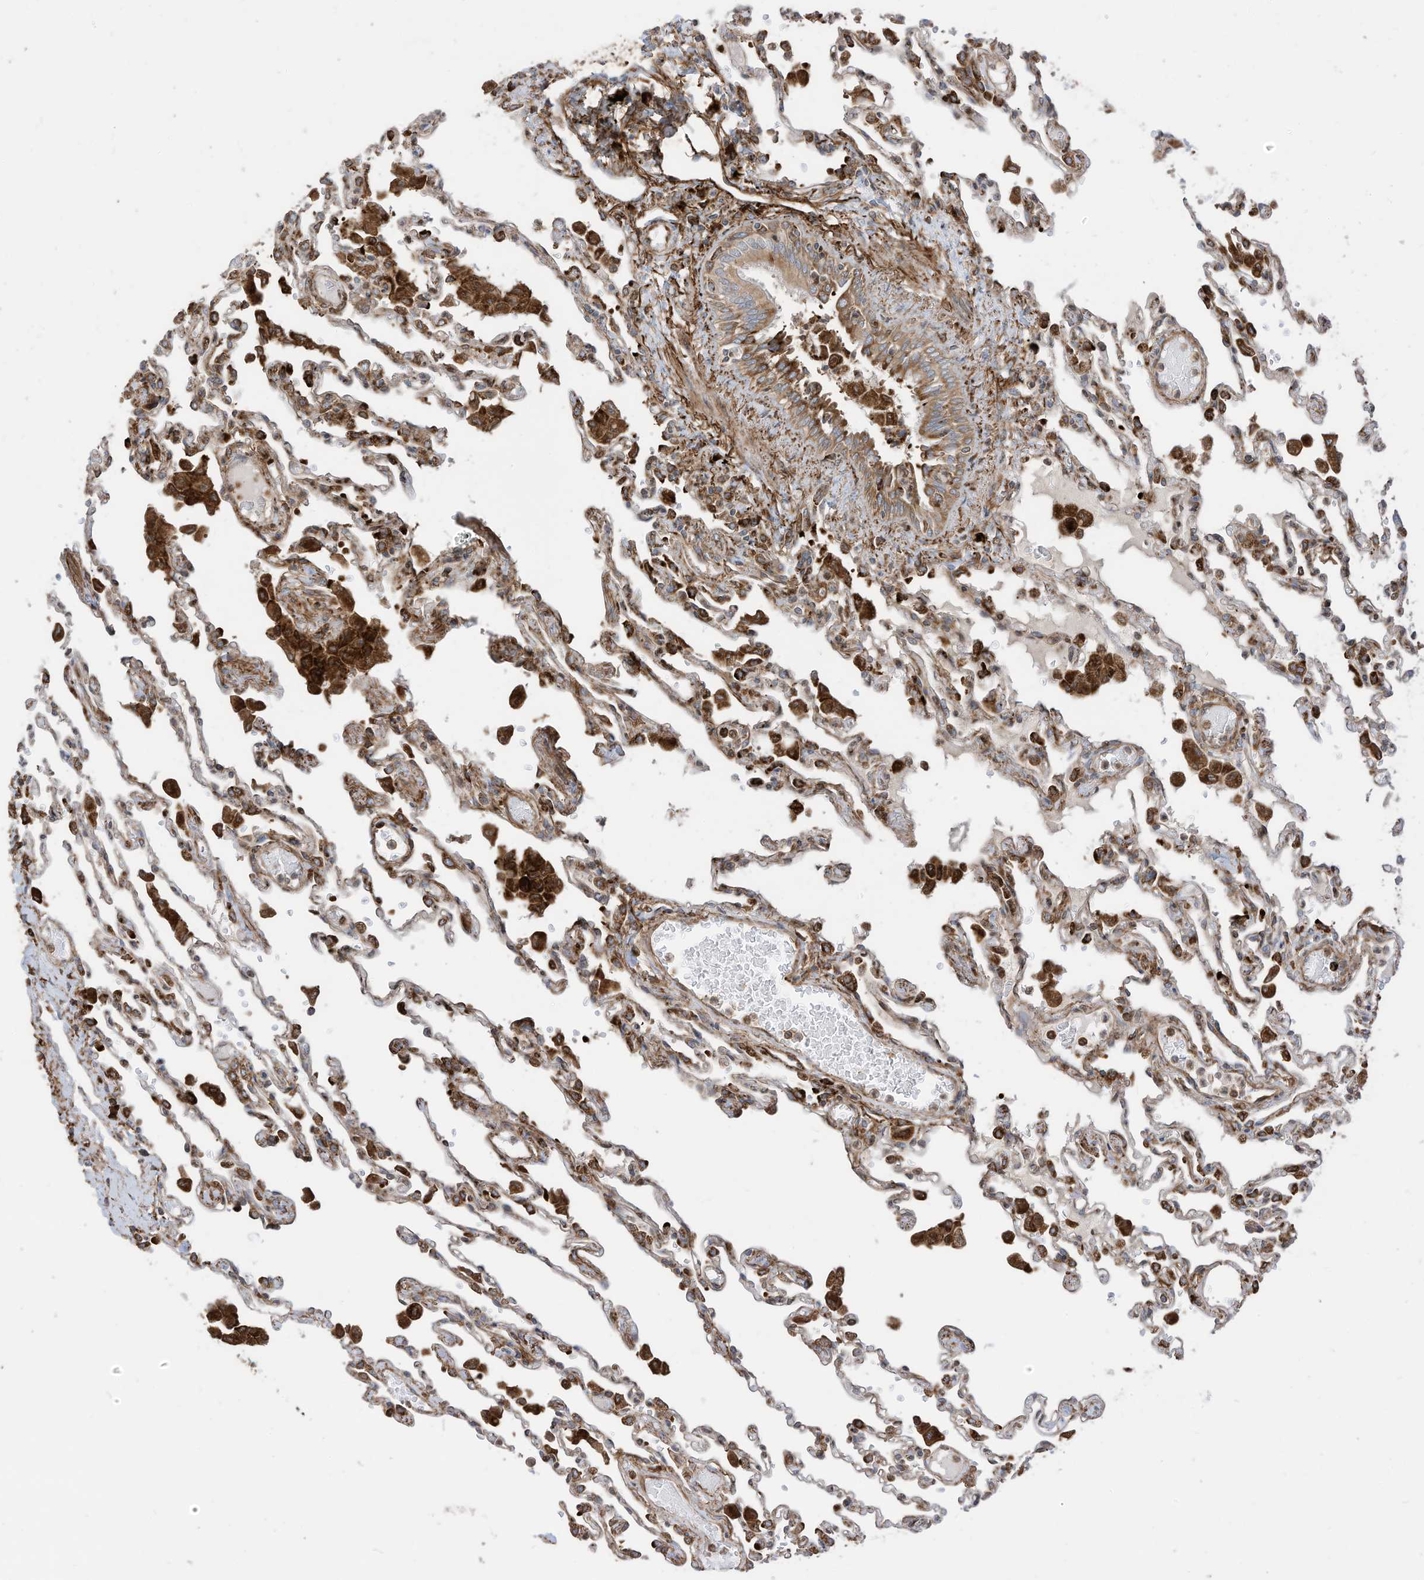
{"staining": {"intensity": "moderate", "quantity": ">75%", "location": "cytoplasmic/membranous"}, "tissue": "lung", "cell_type": "Alveolar cells", "image_type": "normal", "snomed": [{"axis": "morphology", "description": "Normal tissue, NOS"}, {"axis": "topography", "description": "Bronchus"}, {"axis": "topography", "description": "Lung"}], "caption": "Approximately >75% of alveolar cells in normal human lung display moderate cytoplasmic/membranous protein positivity as visualized by brown immunohistochemical staining.", "gene": "TRNAU1AP", "patient": {"sex": "female", "age": 49}}